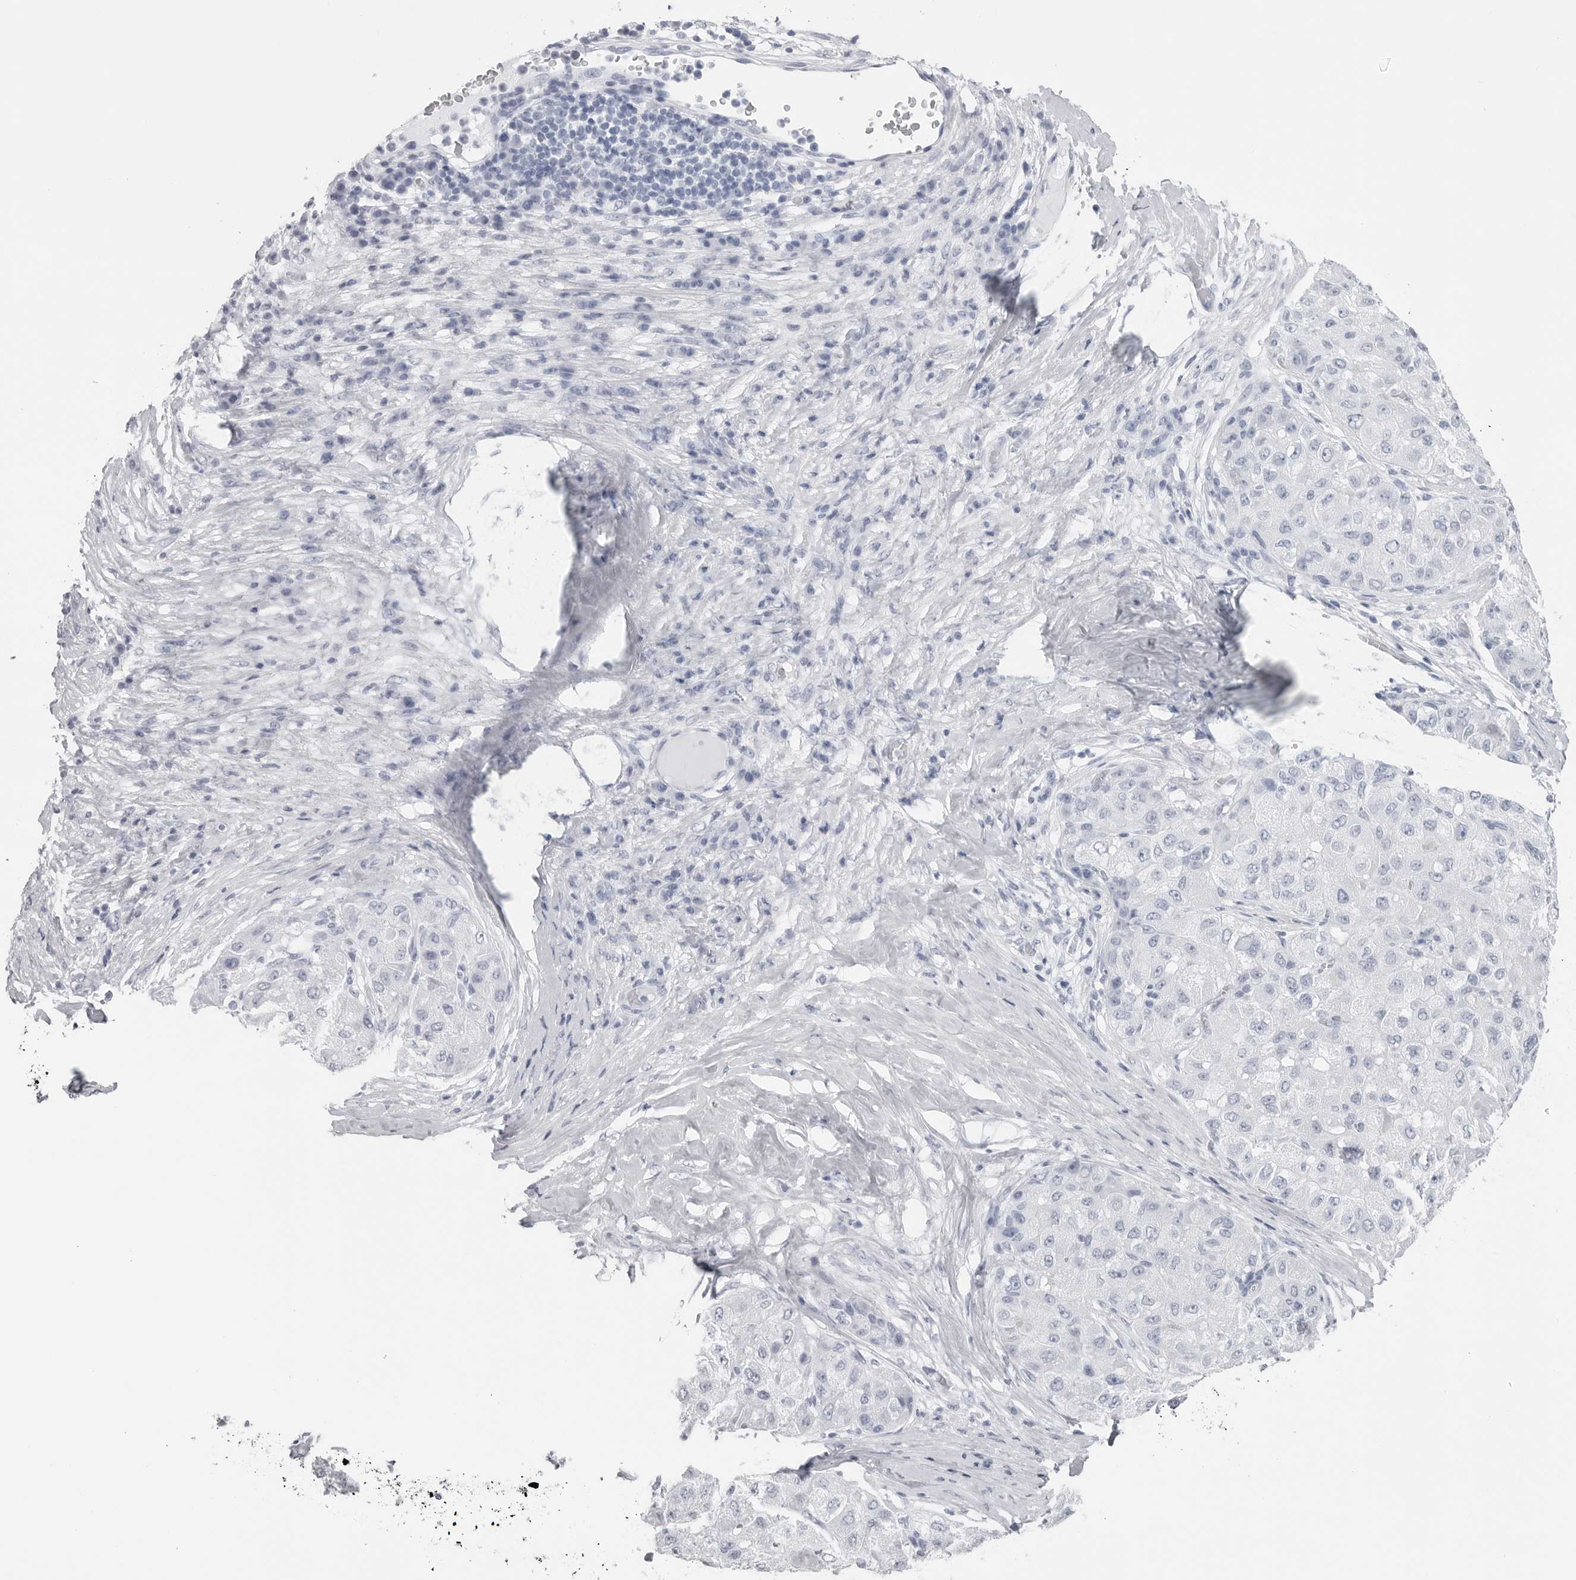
{"staining": {"intensity": "negative", "quantity": "none", "location": "none"}, "tissue": "liver cancer", "cell_type": "Tumor cells", "image_type": "cancer", "snomed": [{"axis": "morphology", "description": "Carcinoma, Hepatocellular, NOS"}, {"axis": "topography", "description": "Liver"}], "caption": "High magnification brightfield microscopy of hepatocellular carcinoma (liver) stained with DAB (3,3'-diaminobenzidine) (brown) and counterstained with hematoxylin (blue): tumor cells show no significant positivity.", "gene": "CST2", "patient": {"sex": "male", "age": 80}}